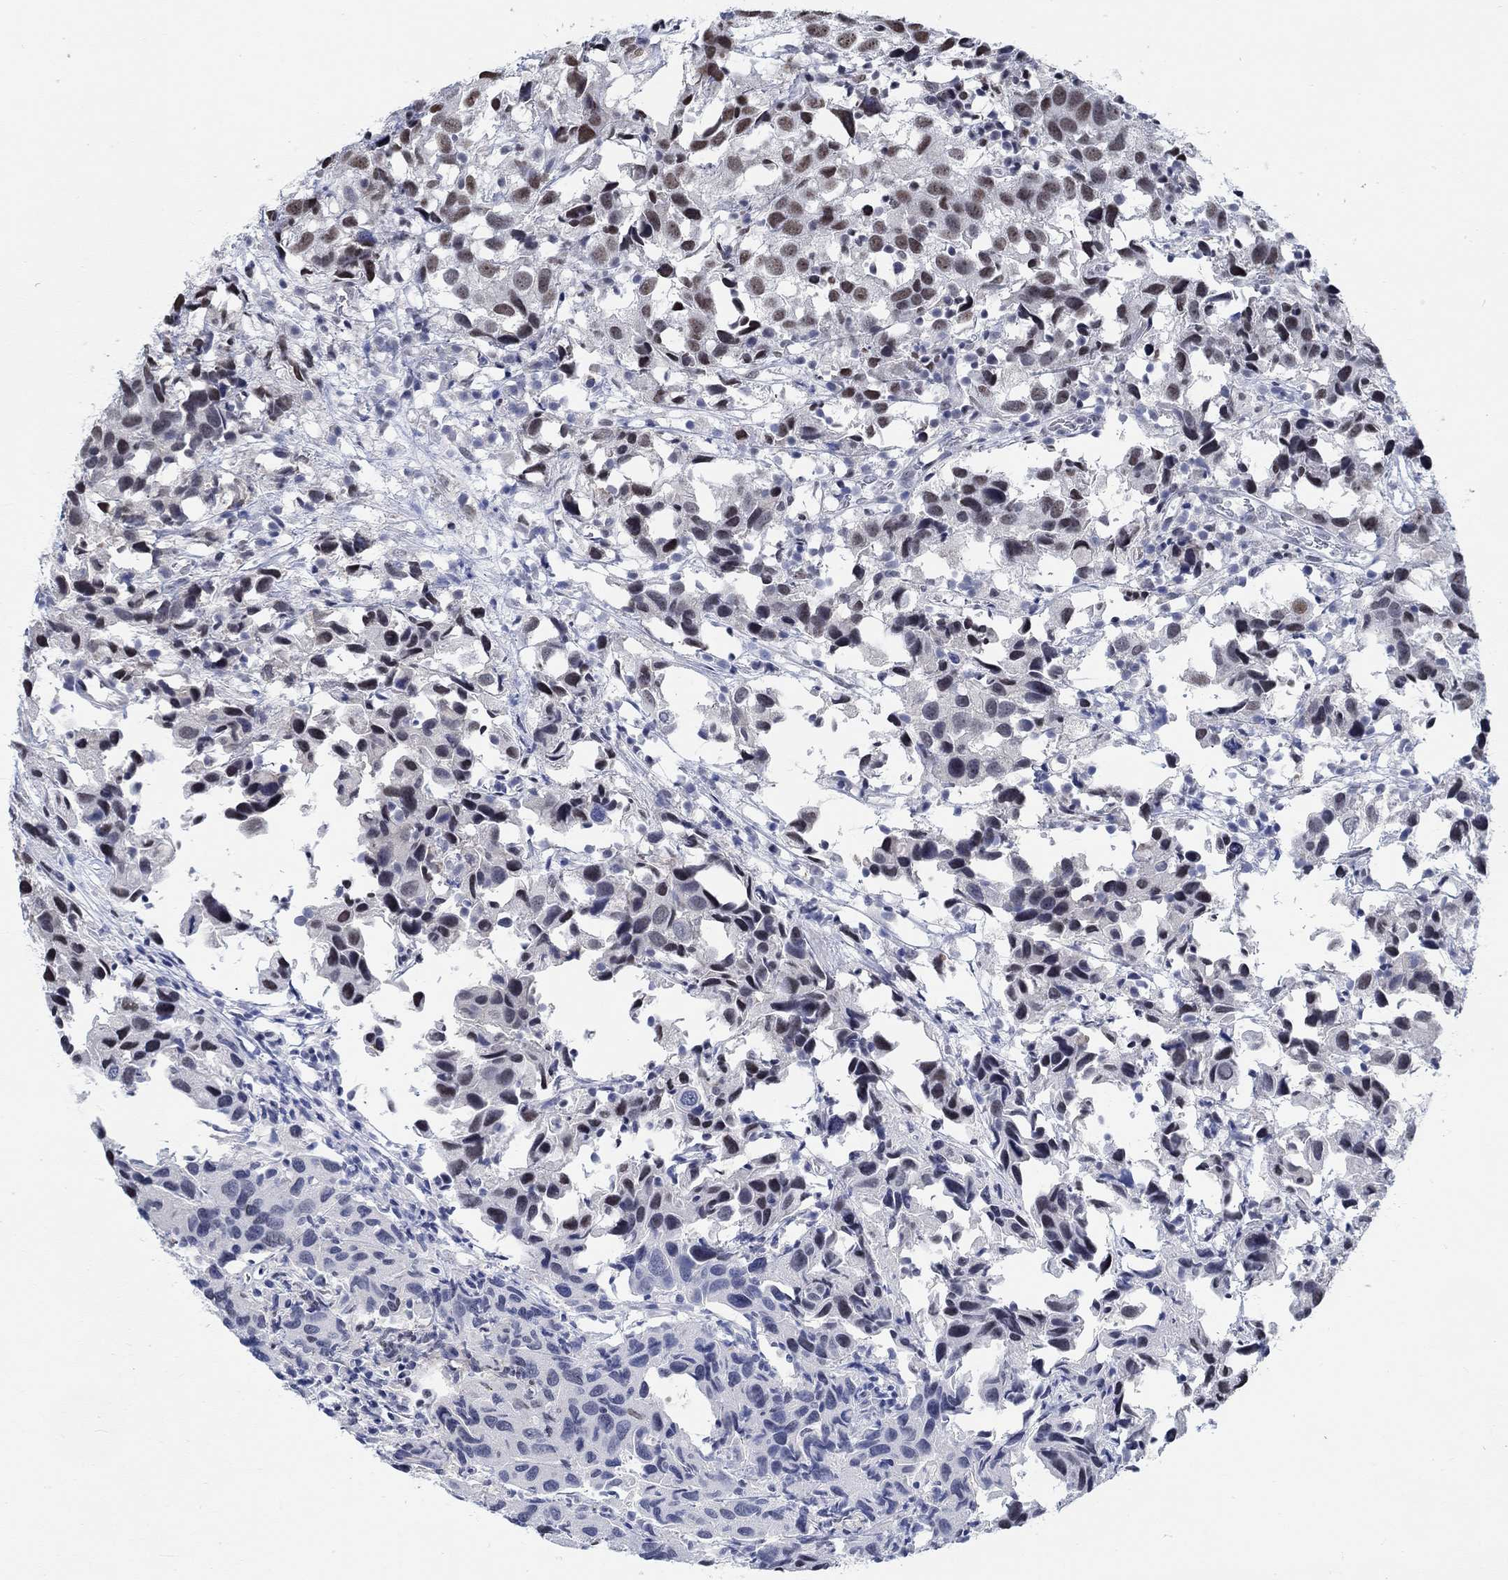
{"staining": {"intensity": "negative", "quantity": "none", "location": "none"}, "tissue": "urothelial cancer", "cell_type": "Tumor cells", "image_type": "cancer", "snomed": [{"axis": "morphology", "description": "Urothelial carcinoma, High grade"}, {"axis": "topography", "description": "Urinary bladder"}], "caption": "DAB immunohistochemical staining of human urothelial cancer shows no significant staining in tumor cells.", "gene": "KCNH8", "patient": {"sex": "male", "age": 79}}